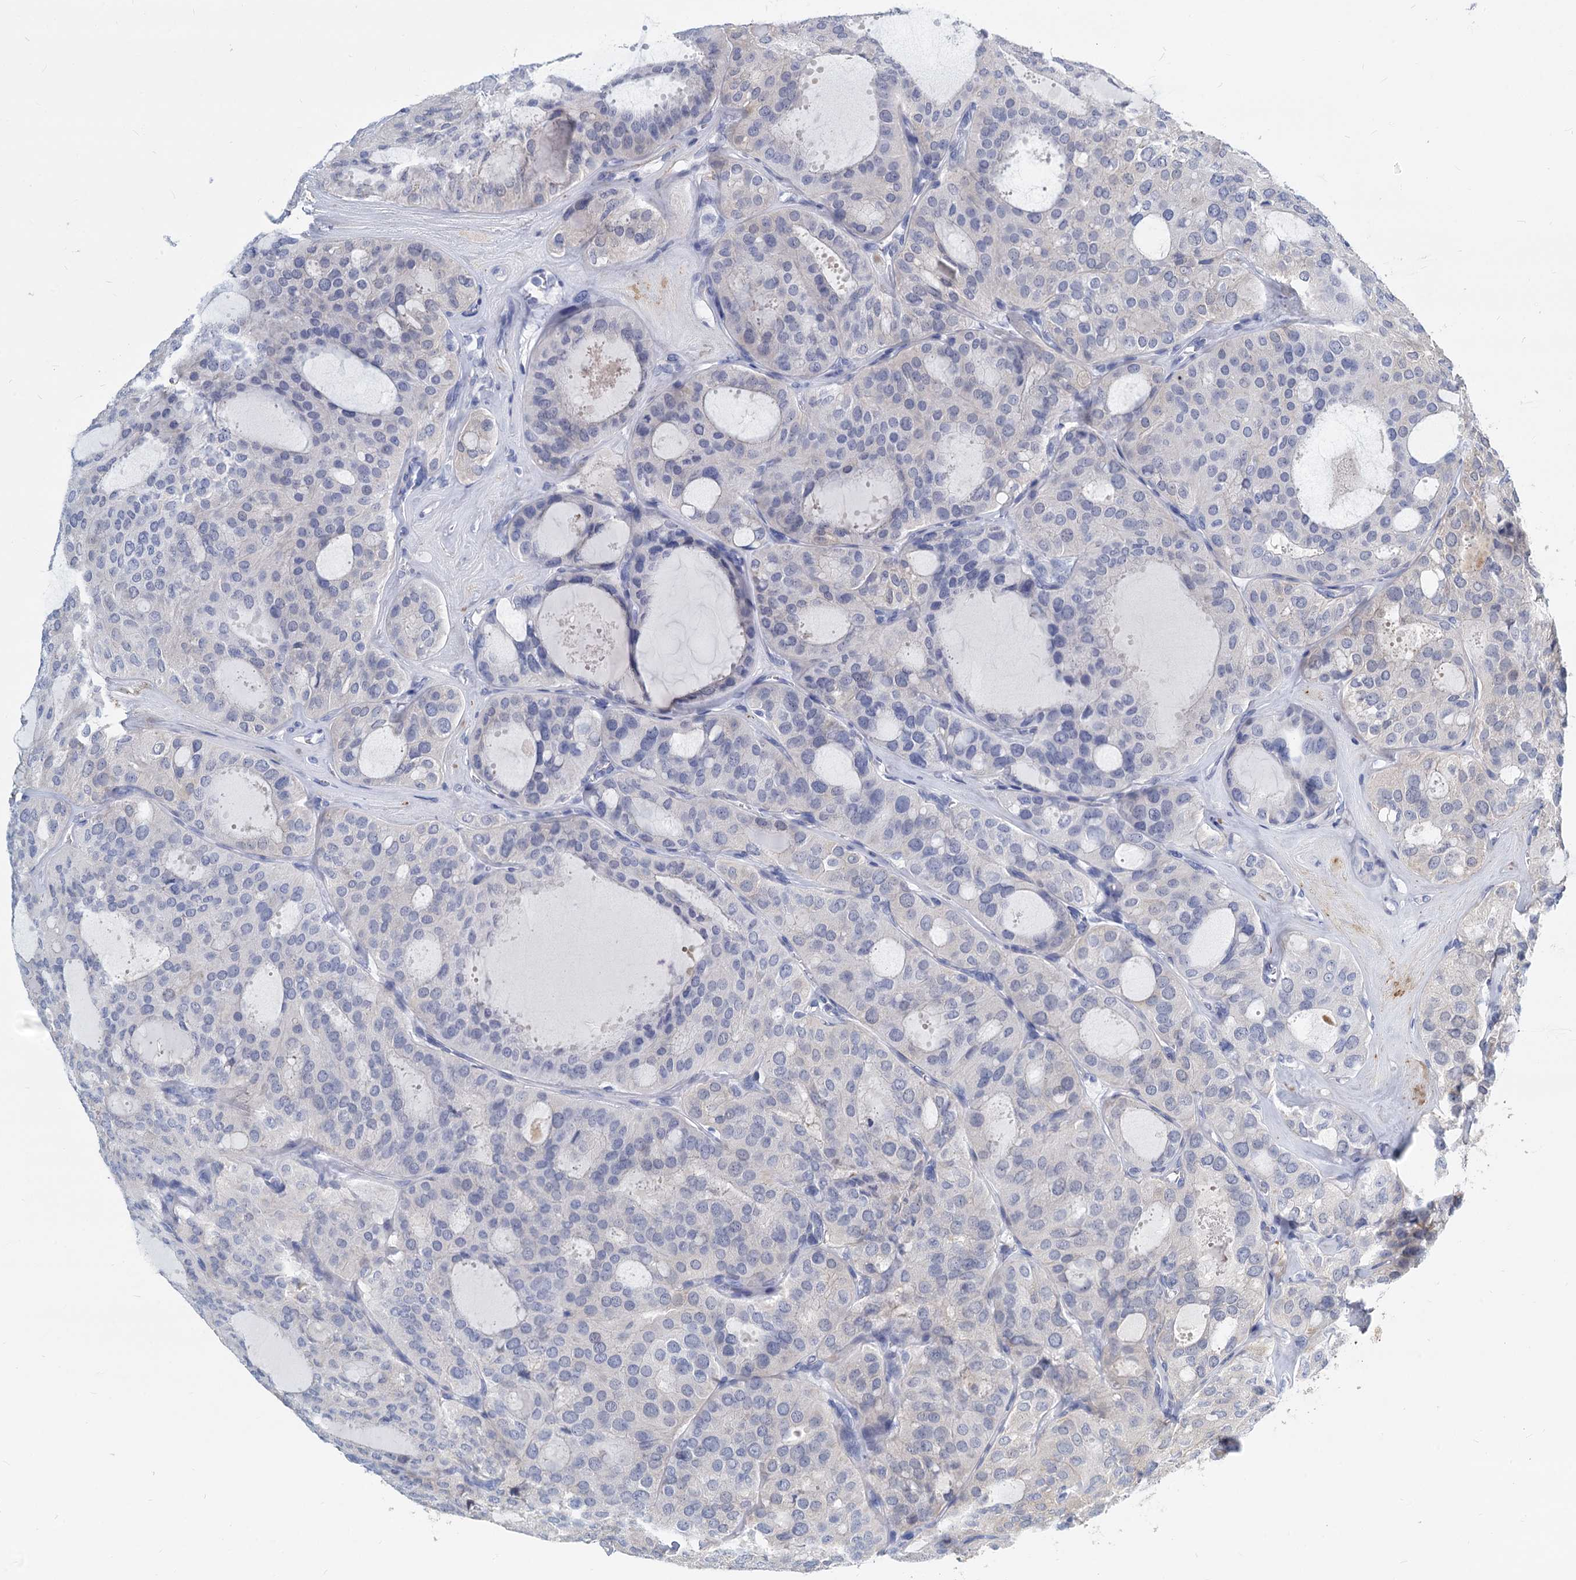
{"staining": {"intensity": "negative", "quantity": "none", "location": "none"}, "tissue": "thyroid cancer", "cell_type": "Tumor cells", "image_type": "cancer", "snomed": [{"axis": "morphology", "description": "Follicular adenoma carcinoma, NOS"}, {"axis": "topography", "description": "Thyroid gland"}], "caption": "A histopathology image of thyroid cancer stained for a protein reveals no brown staining in tumor cells. (Brightfield microscopy of DAB immunohistochemistry (IHC) at high magnification).", "gene": "GSTM3", "patient": {"sex": "male", "age": 75}}